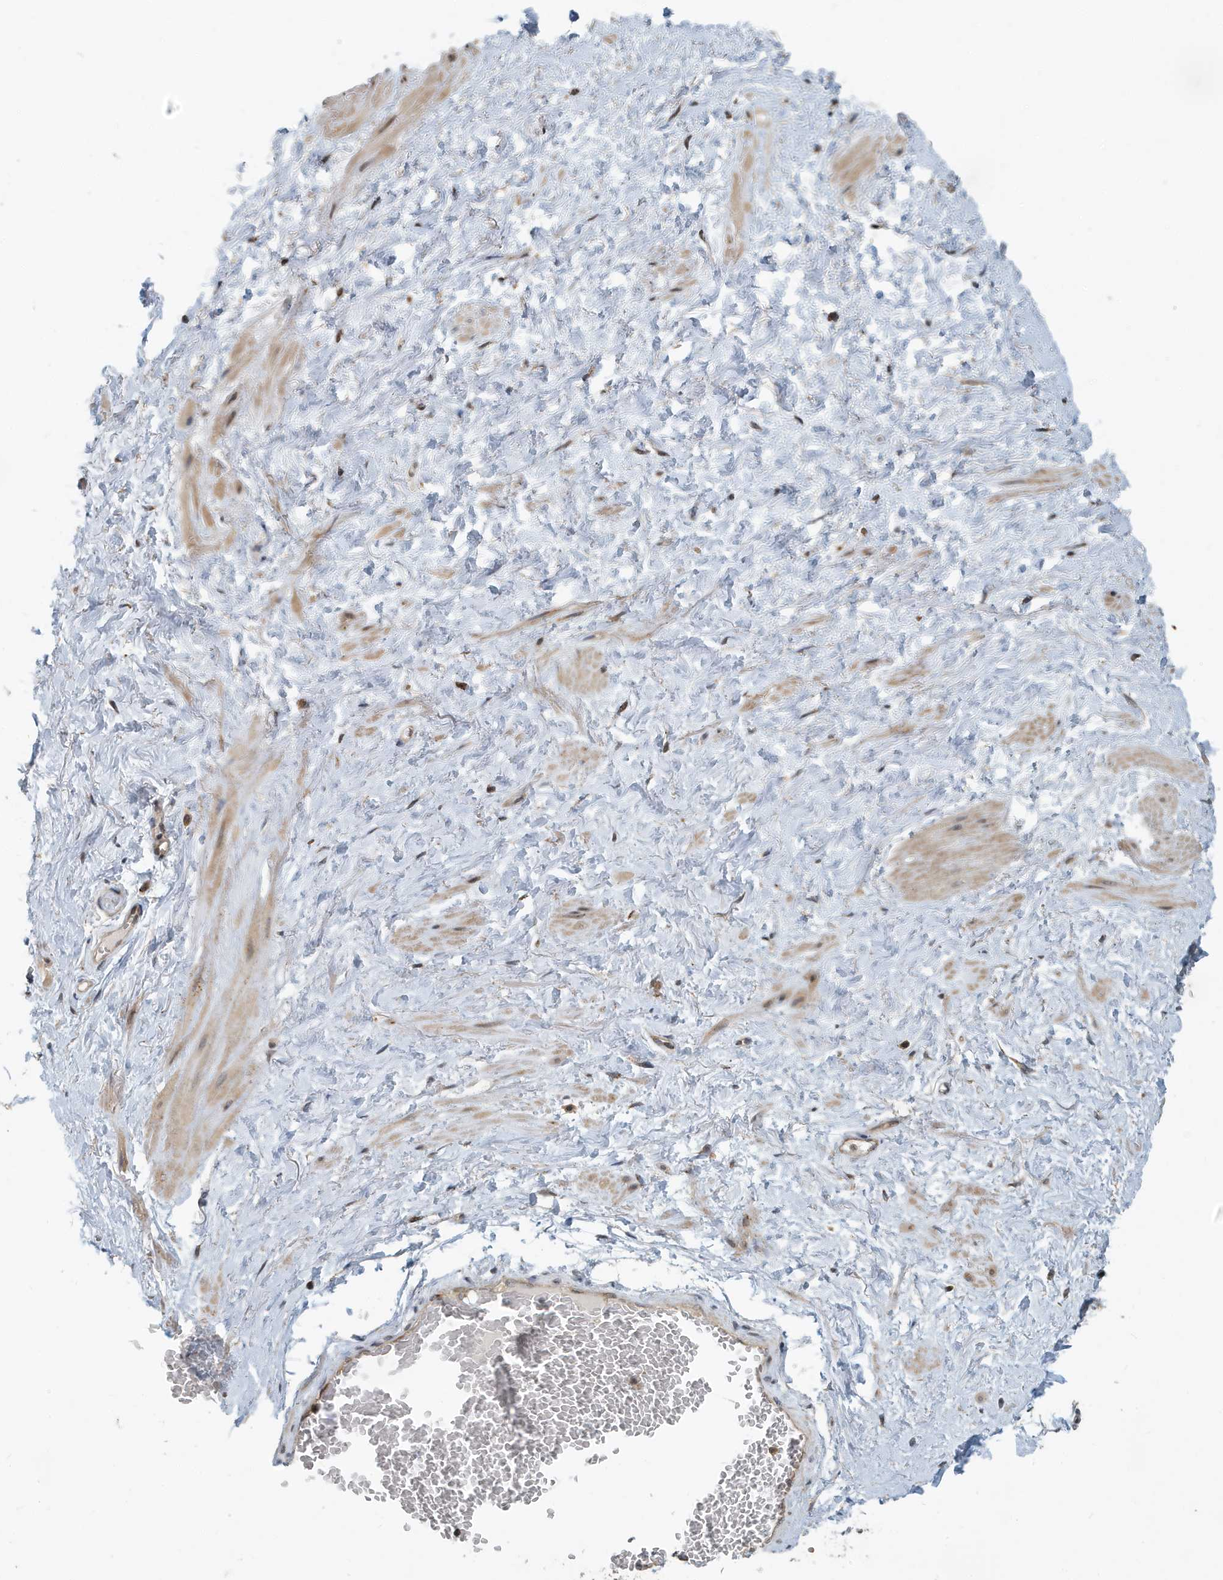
{"staining": {"intensity": "weak", "quantity": ">75%", "location": "cytoplasmic/membranous"}, "tissue": "adipose tissue", "cell_type": "Adipocytes", "image_type": "normal", "snomed": [{"axis": "morphology", "description": "Normal tissue, NOS"}, {"axis": "morphology", "description": "Adenocarcinoma, Low grade"}, {"axis": "topography", "description": "Prostate"}, {"axis": "topography", "description": "Peripheral nerve tissue"}], "caption": "Immunohistochemistry image of unremarkable adipose tissue: adipose tissue stained using immunohistochemistry (IHC) reveals low levels of weak protein expression localized specifically in the cytoplasmic/membranous of adipocytes, appearing as a cytoplasmic/membranous brown color.", "gene": "KIF15", "patient": {"sex": "male", "age": 63}}